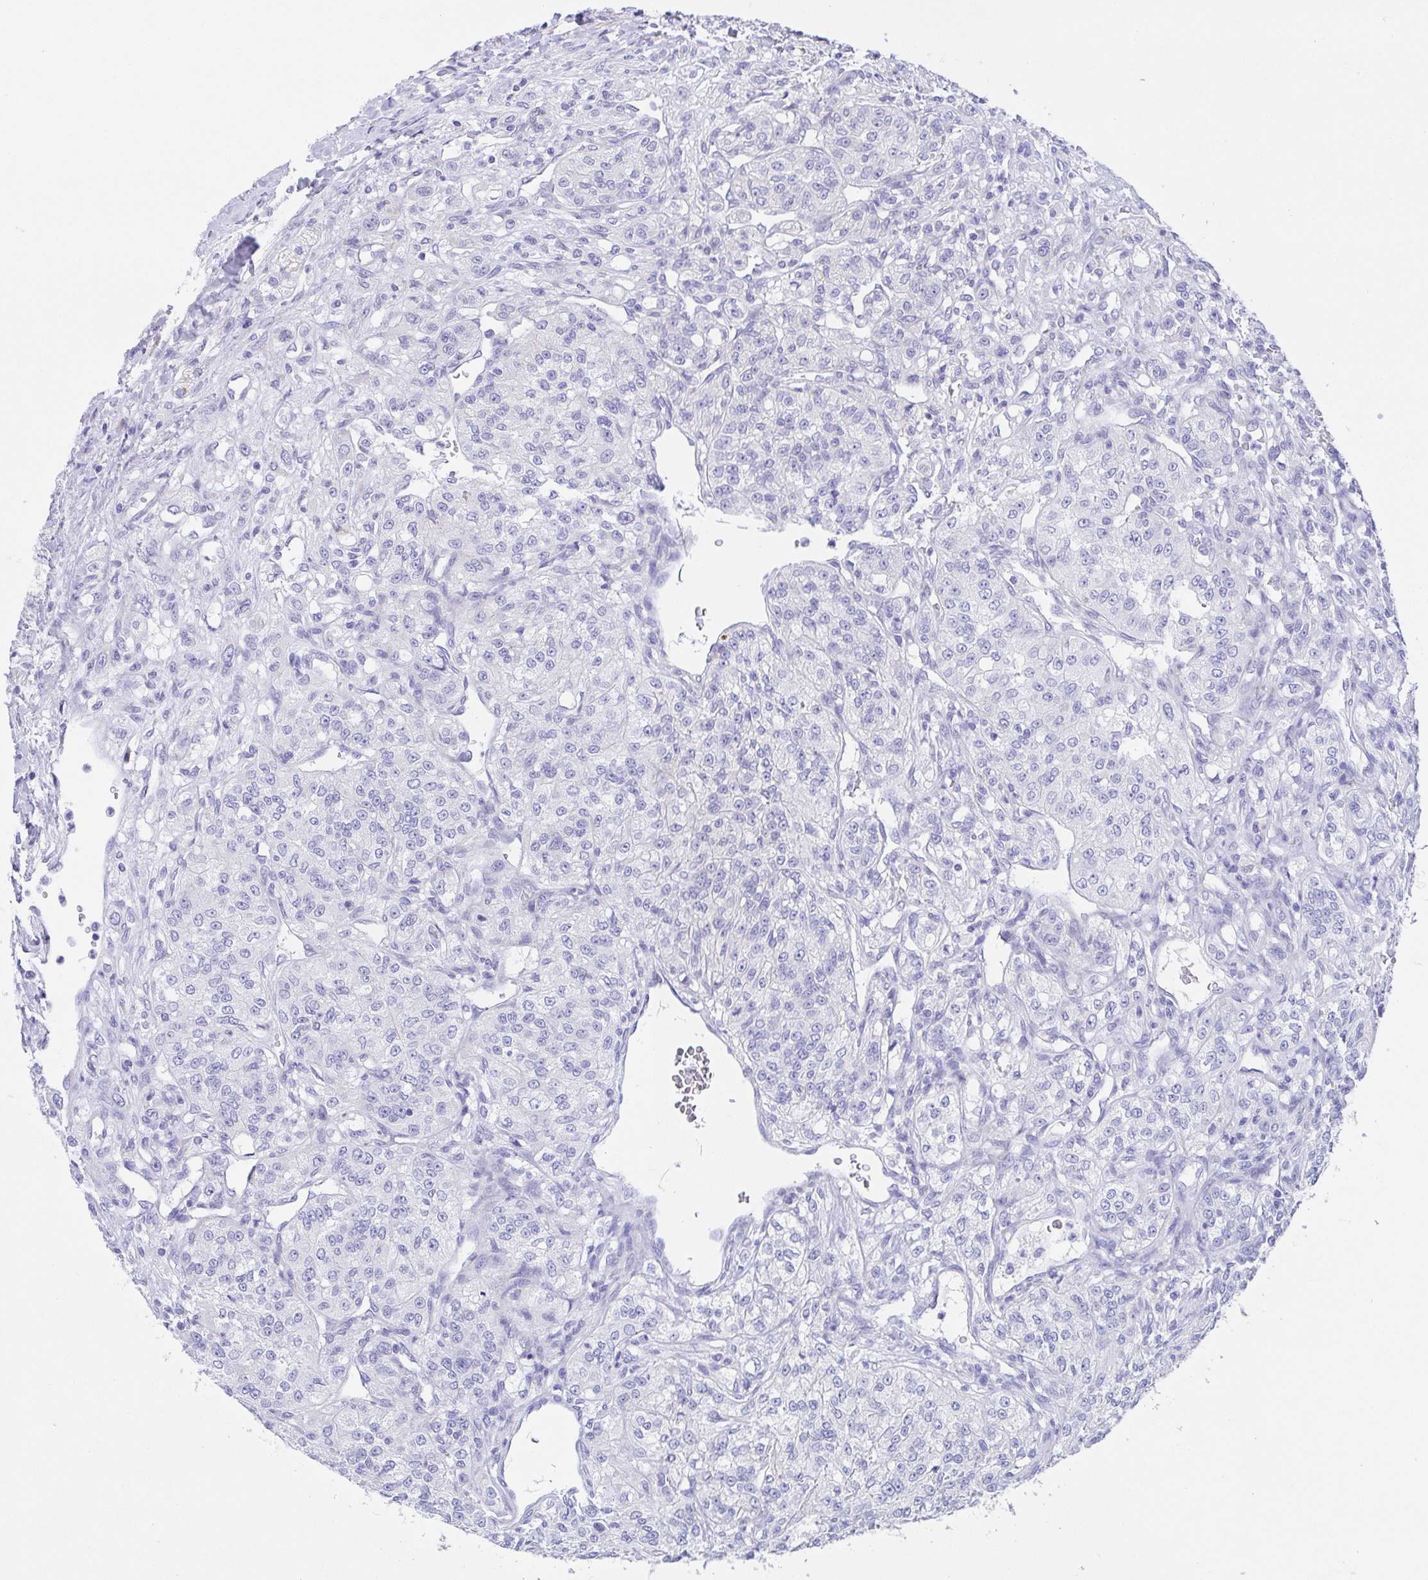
{"staining": {"intensity": "negative", "quantity": "none", "location": "none"}, "tissue": "renal cancer", "cell_type": "Tumor cells", "image_type": "cancer", "snomed": [{"axis": "morphology", "description": "Adenocarcinoma, NOS"}, {"axis": "topography", "description": "Kidney"}], "caption": "Tumor cells are negative for protein expression in human renal adenocarcinoma.", "gene": "SCG3", "patient": {"sex": "female", "age": 63}}